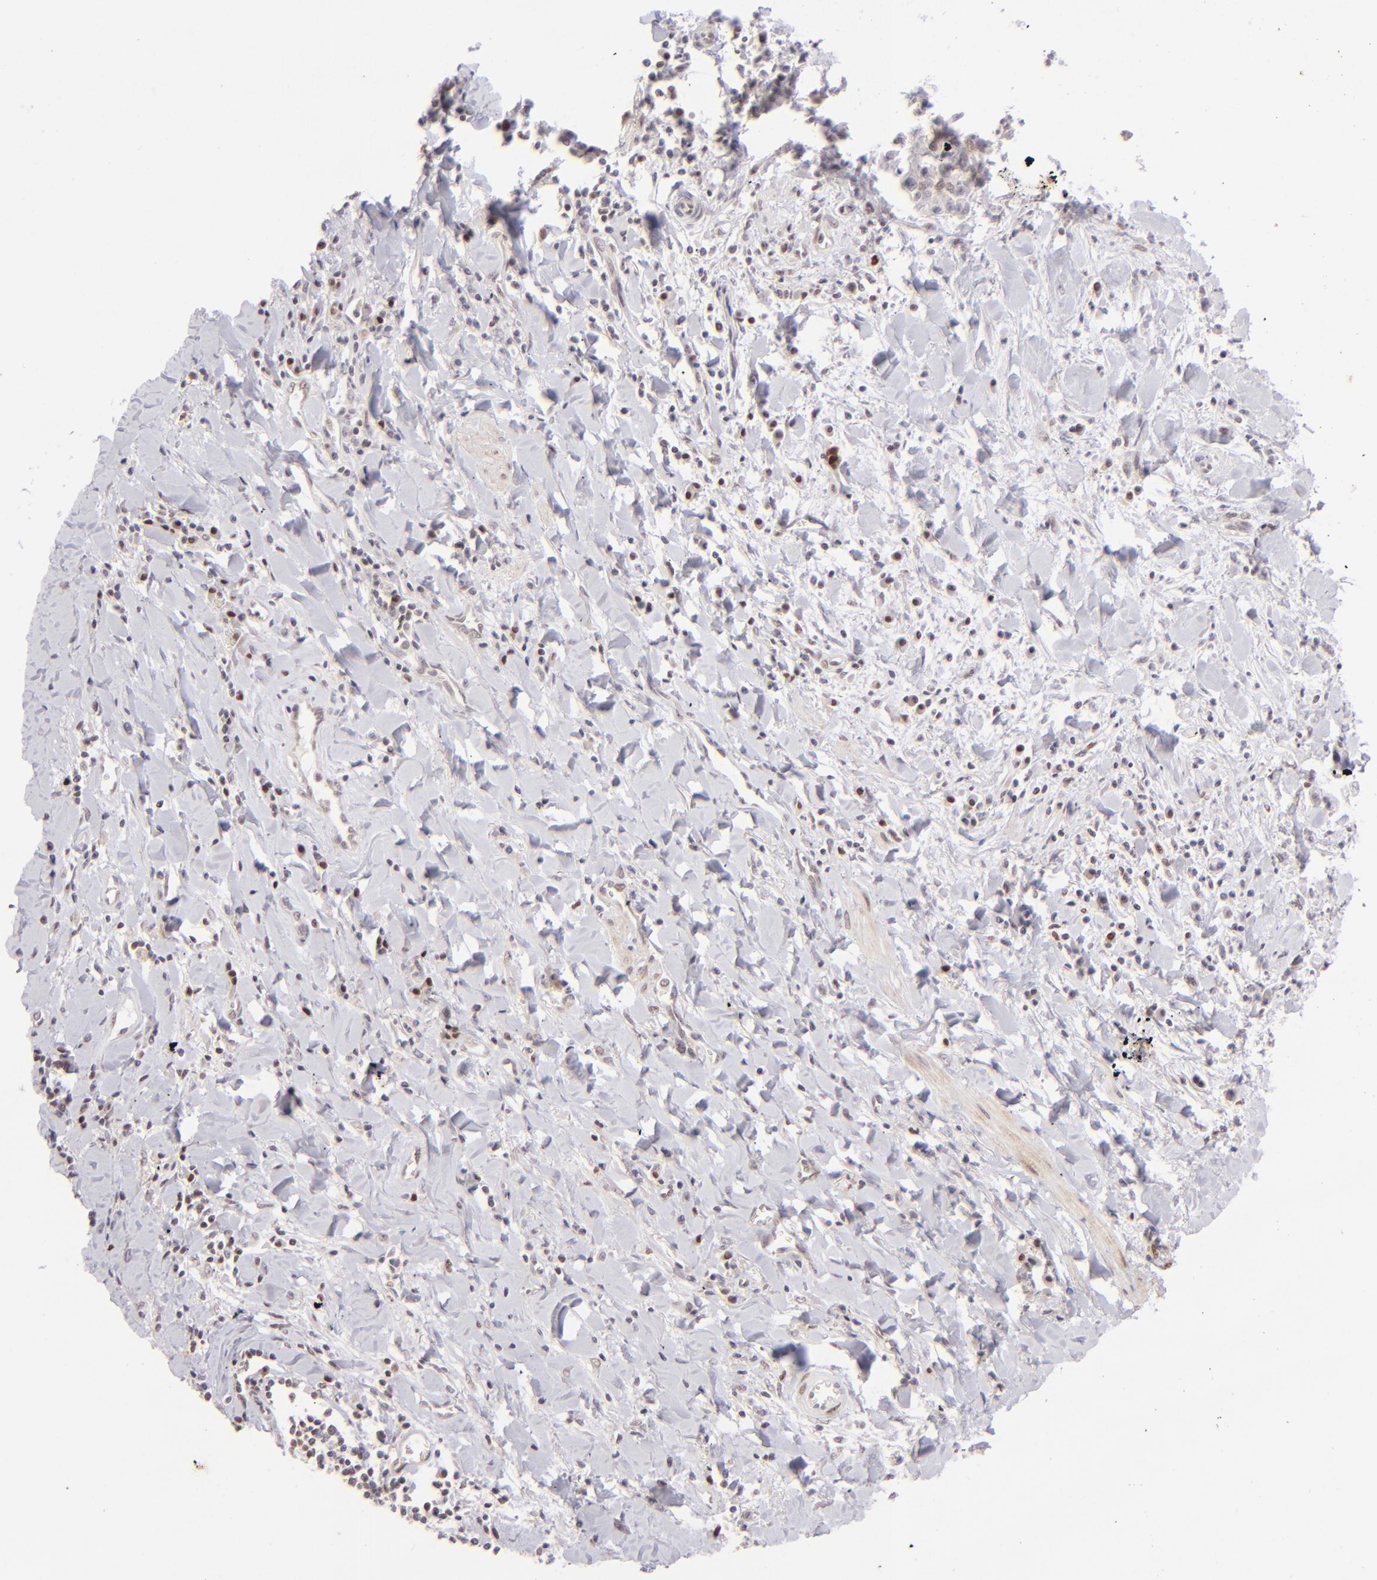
{"staining": {"intensity": "weak", "quantity": "<25%", "location": "nuclear"}, "tissue": "liver cancer", "cell_type": "Tumor cells", "image_type": "cancer", "snomed": [{"axis": "morphology", "description": "Cholangiocarcinoma"}, {"axis": "topography", "description": "Liver"}], "caption": "IHC micrograph of liver cancer stained for a protein (brown), which displays no expression in tumor cells.", "gene": "POU2F1", "patient": {"sex": "male", "age": 57}}